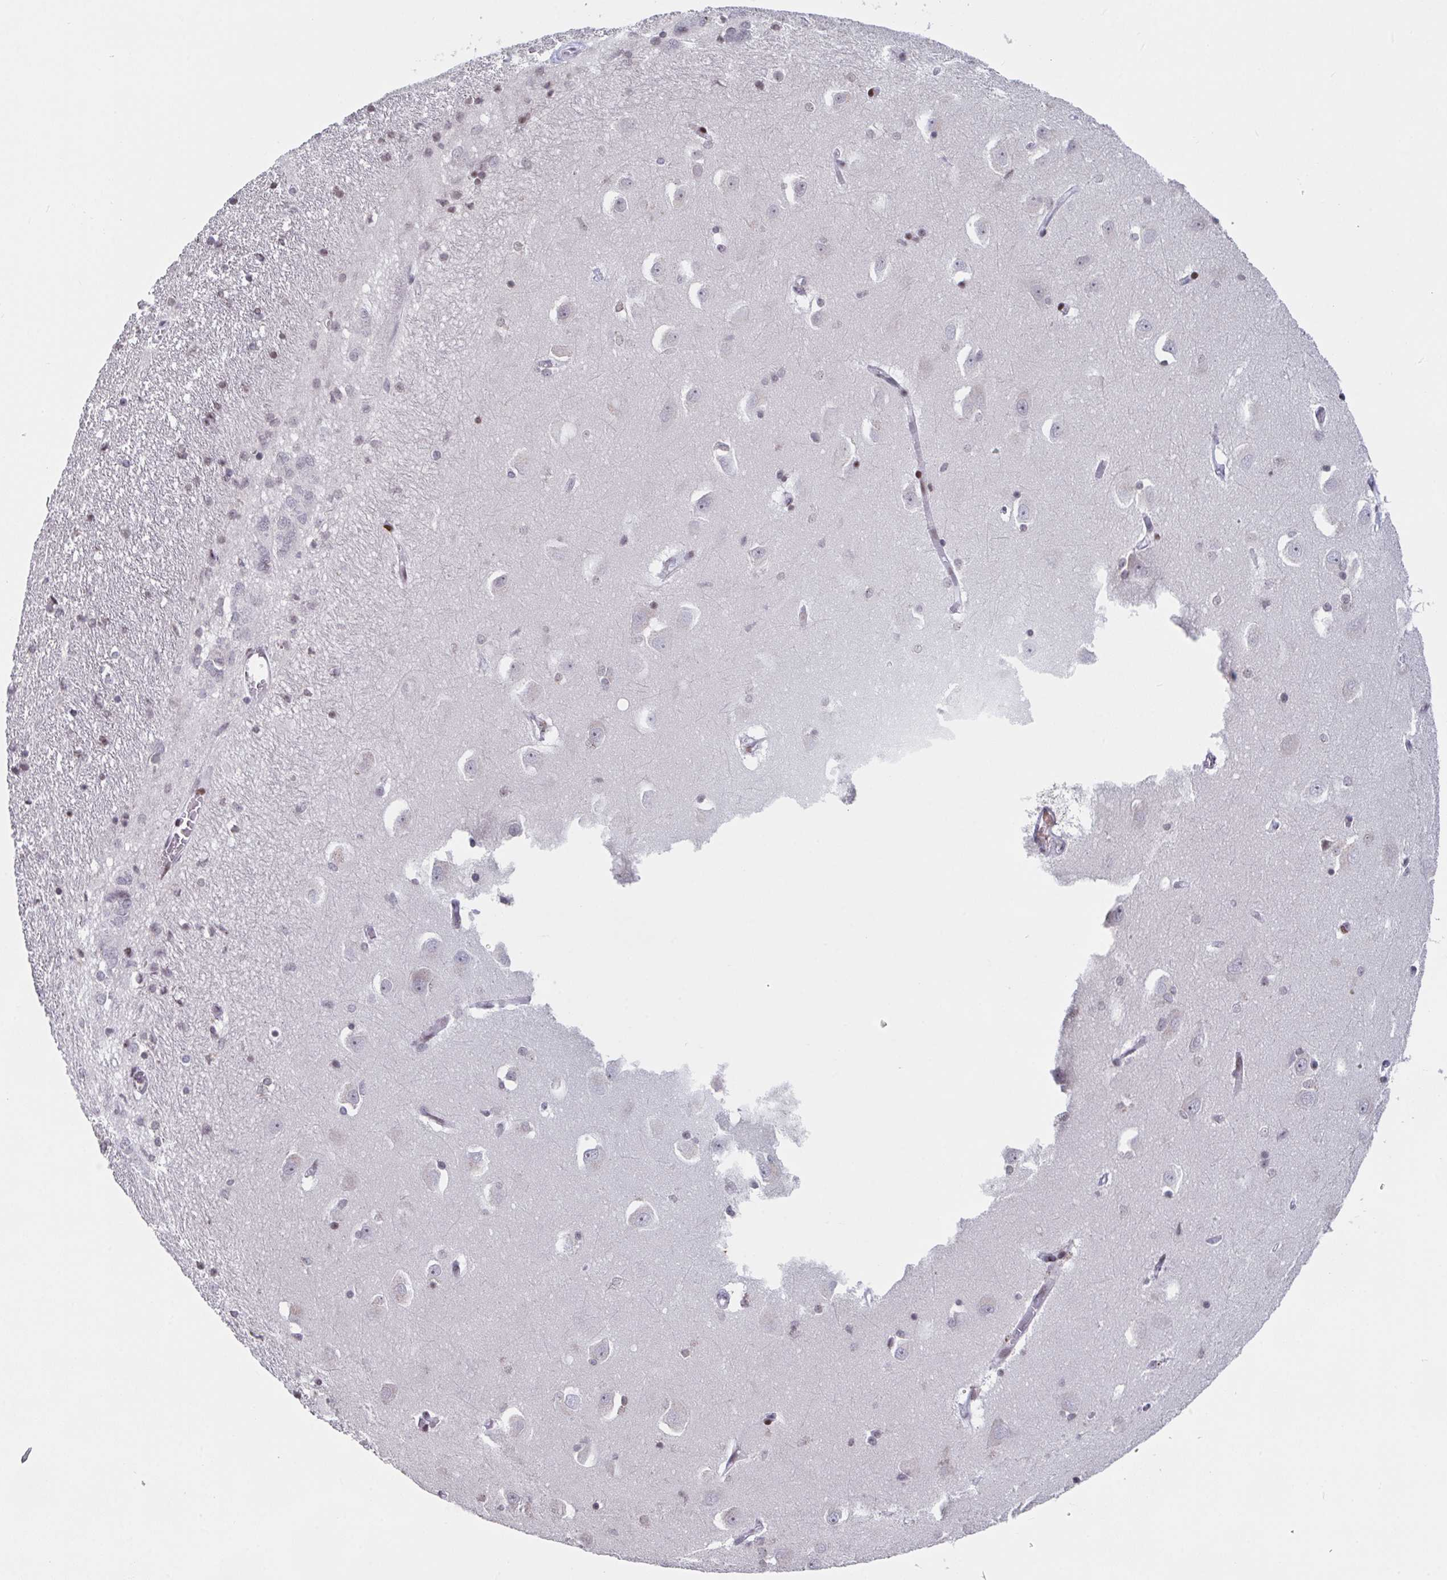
{"staining": {"intensity": "strong", "quantity": "<25%", "location": "nuclear"}, "tissue": "caudate", "cell_type": "Glial cells", "image_type": "normal", "snomed": [{"axis": "morphology", "description": "Normal tissue, NOS"}, {"axis": "topography", "description": "Lateral ventricle wall"}, {"axis": "topography", "description": "Hippocampus"}], "caption": "Protein expression analysis of benign caudate shows strong nuclear positivity in approximately <25% of glial cells.", "gene": "PCDHB8", "patient": {"sex": "female", "age": 63}}